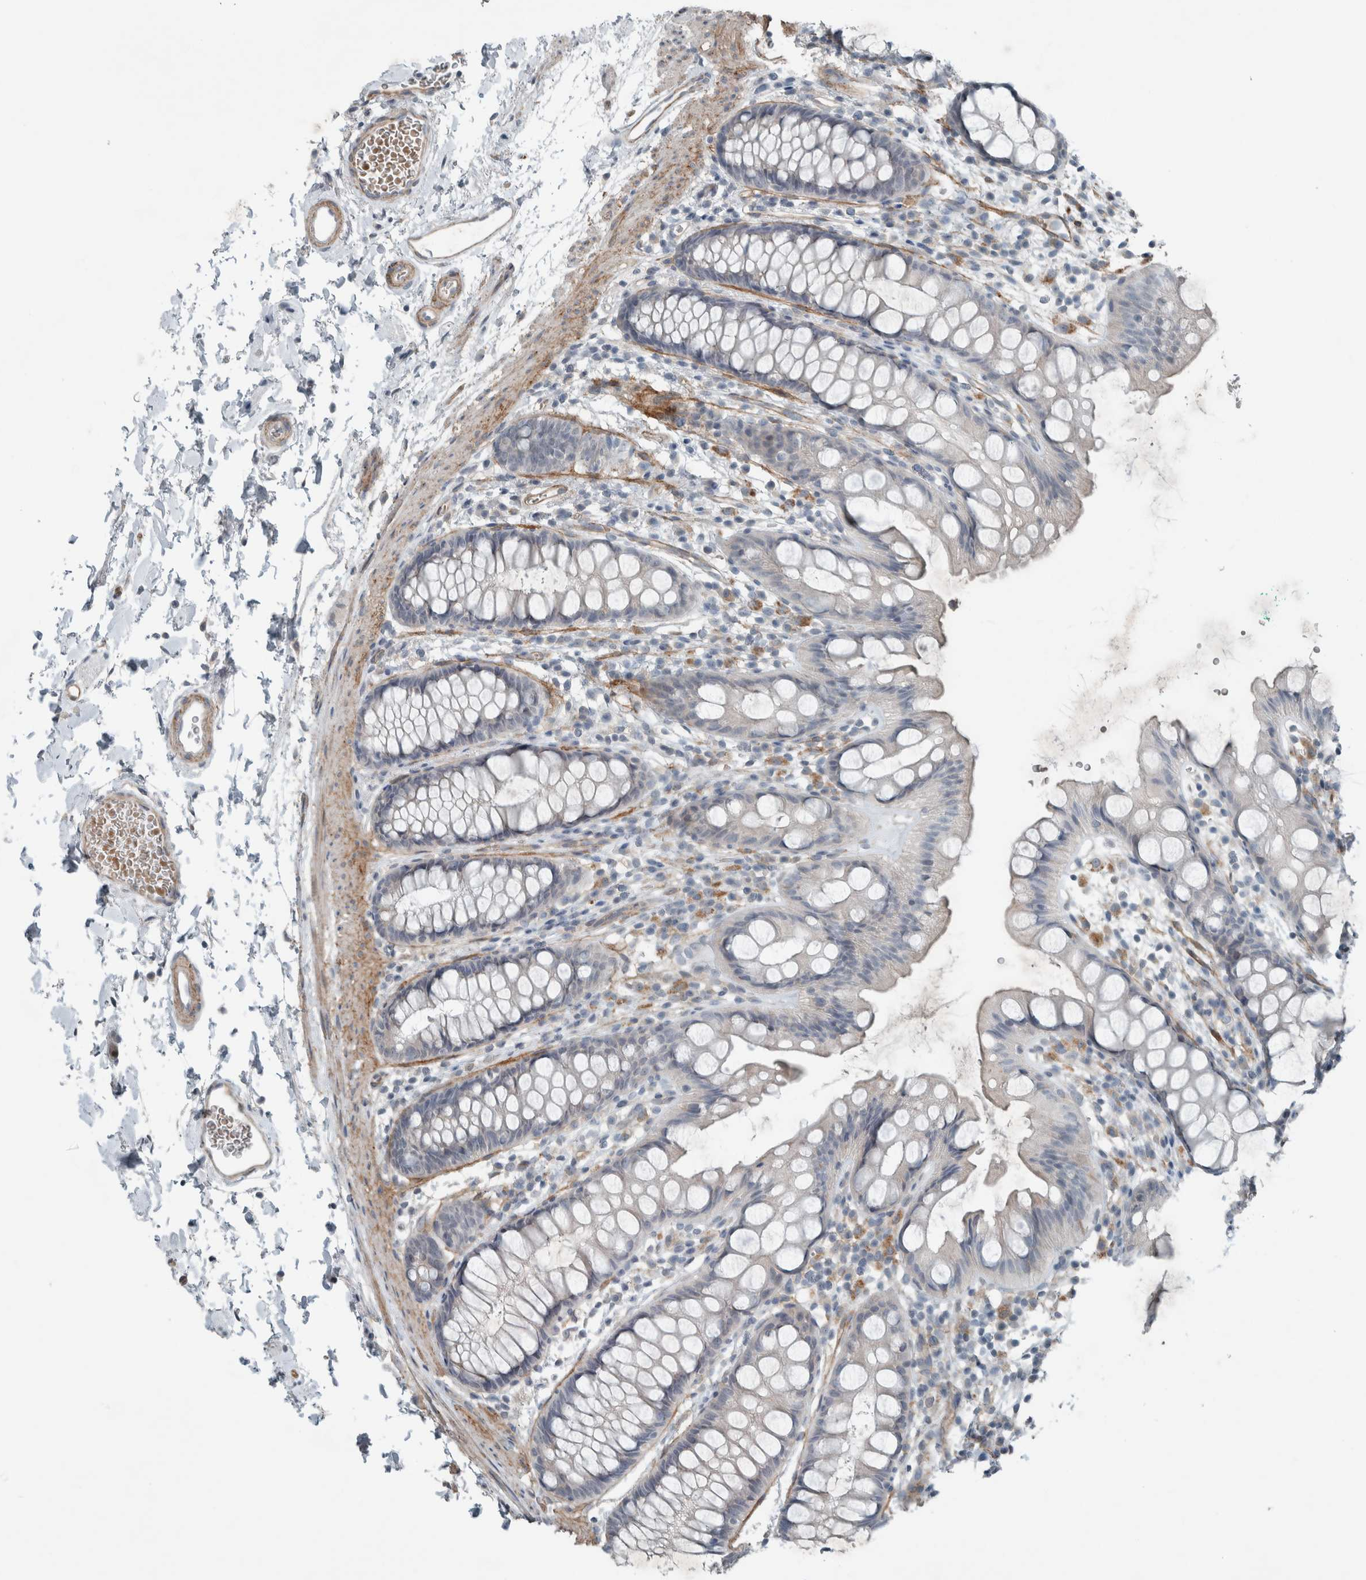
{"staining": {"intensity": "negative", "quantity": "none", "location": "none"}, "tissue": "rectum", "cell_type": "Glandular cells", "image_type": "normal", "snomed": [{"axis": "morphology", "description": "Normal tissue, NOS"}, {"axis": "topography", "description": "Rectum"}], "caption": "Immunohistochemistry (IHC) of benign rectum reveals no expression in glandular cells.", "gene": "JADE2", "patient": {"sex": "female", "age": 65}}